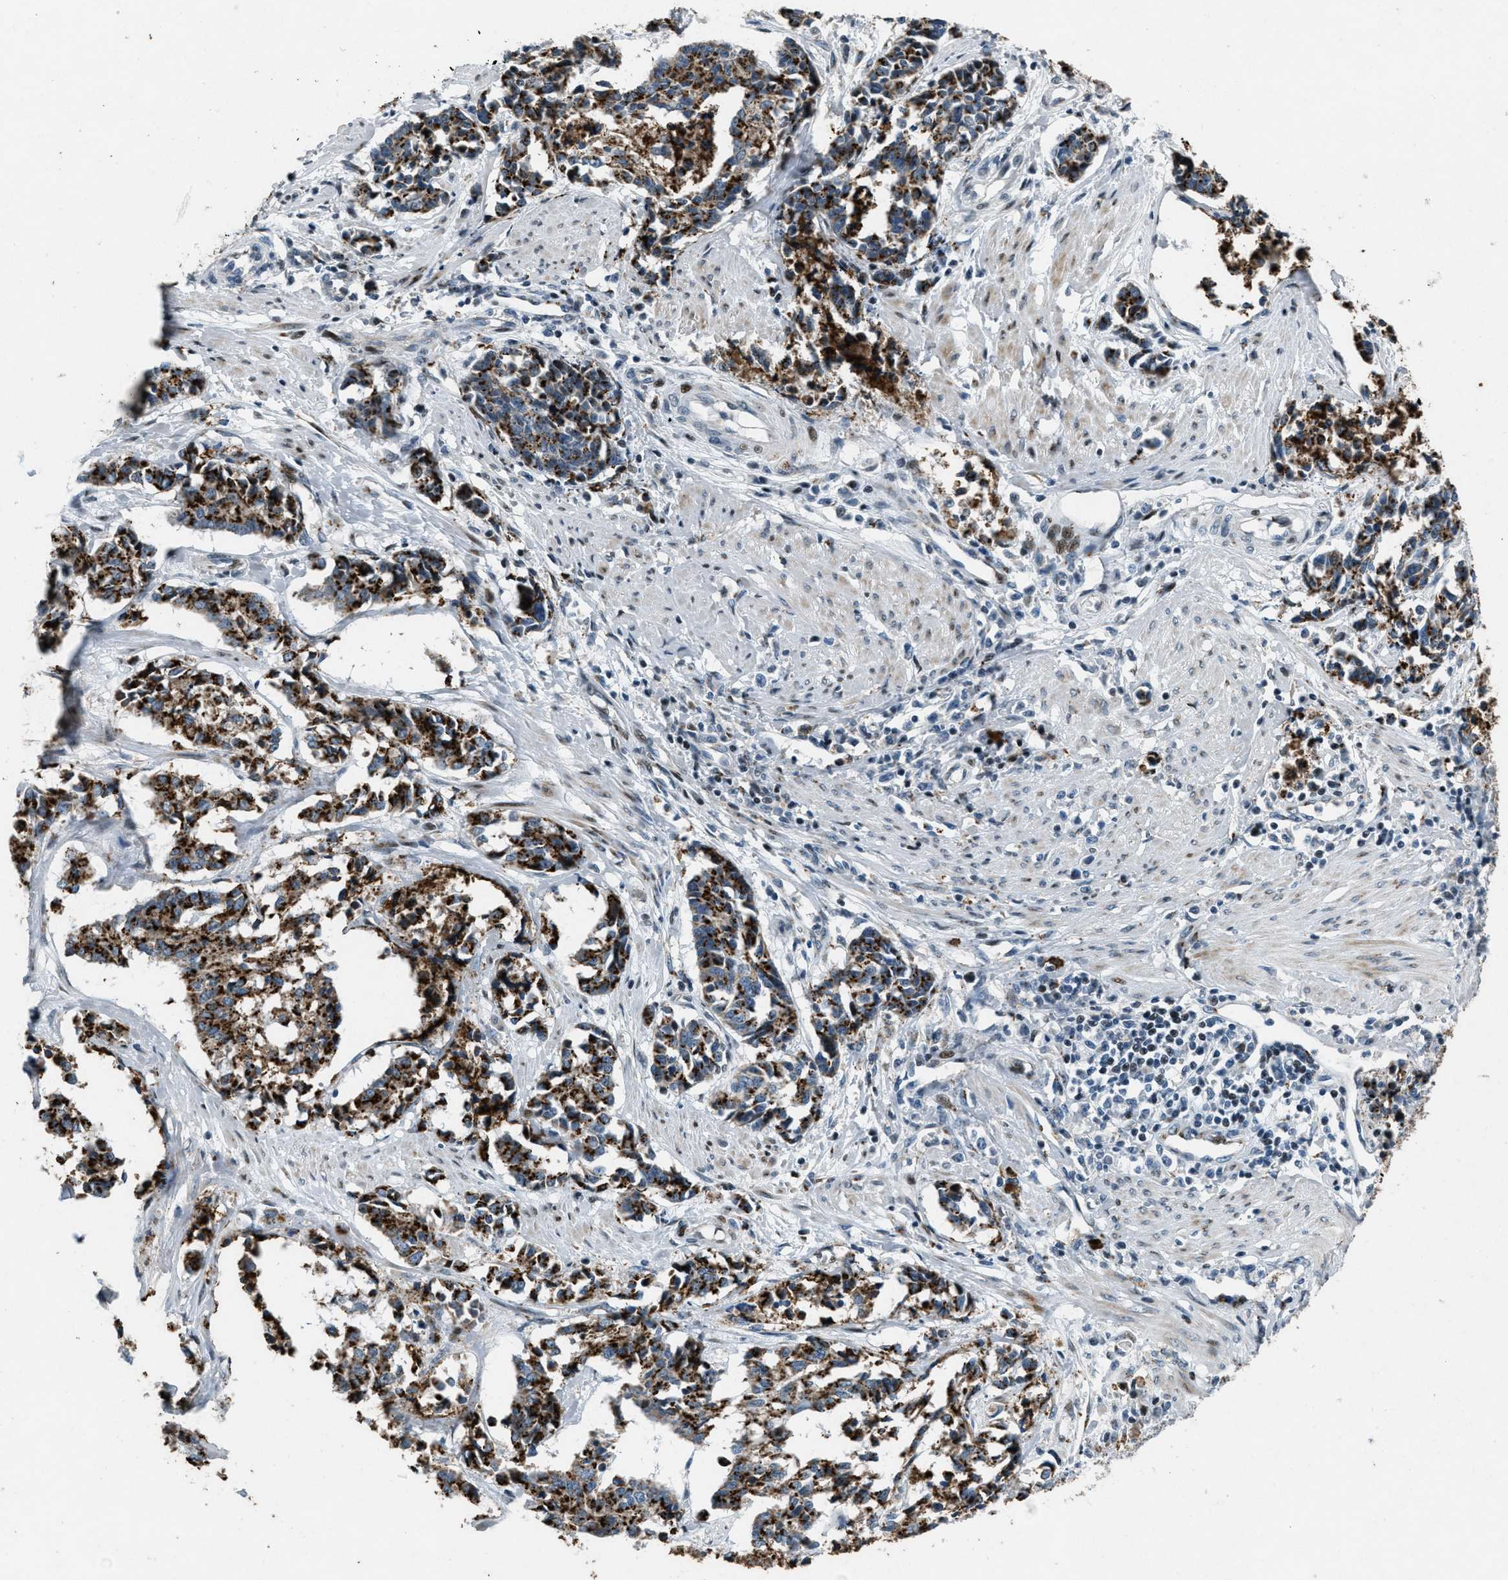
{"staining": {"intensity": "strong", "quantity": ">75%", "location": "cytoplasmic/membranous"}, "tissue": "cervical cancer", "cell_type": "Tumor cells", "image_type": "cancer", "snomed": [{"axis": "morphology", "description": "Squamous cell carcinoma, NOS"}, {"axis": "topography", "description": "Cervix"}], "caption": "Immunohistochemistry (IHC) photomicrograph of human cervical cancer (squamous cell carcinoma) stained for a protein (brown), which shows high levels of strong cytoplasmic/membranous expression in approximately >75% of tumor cells.", "gene": "GPC6", "patient": {"sex": "female", "age": 35}}